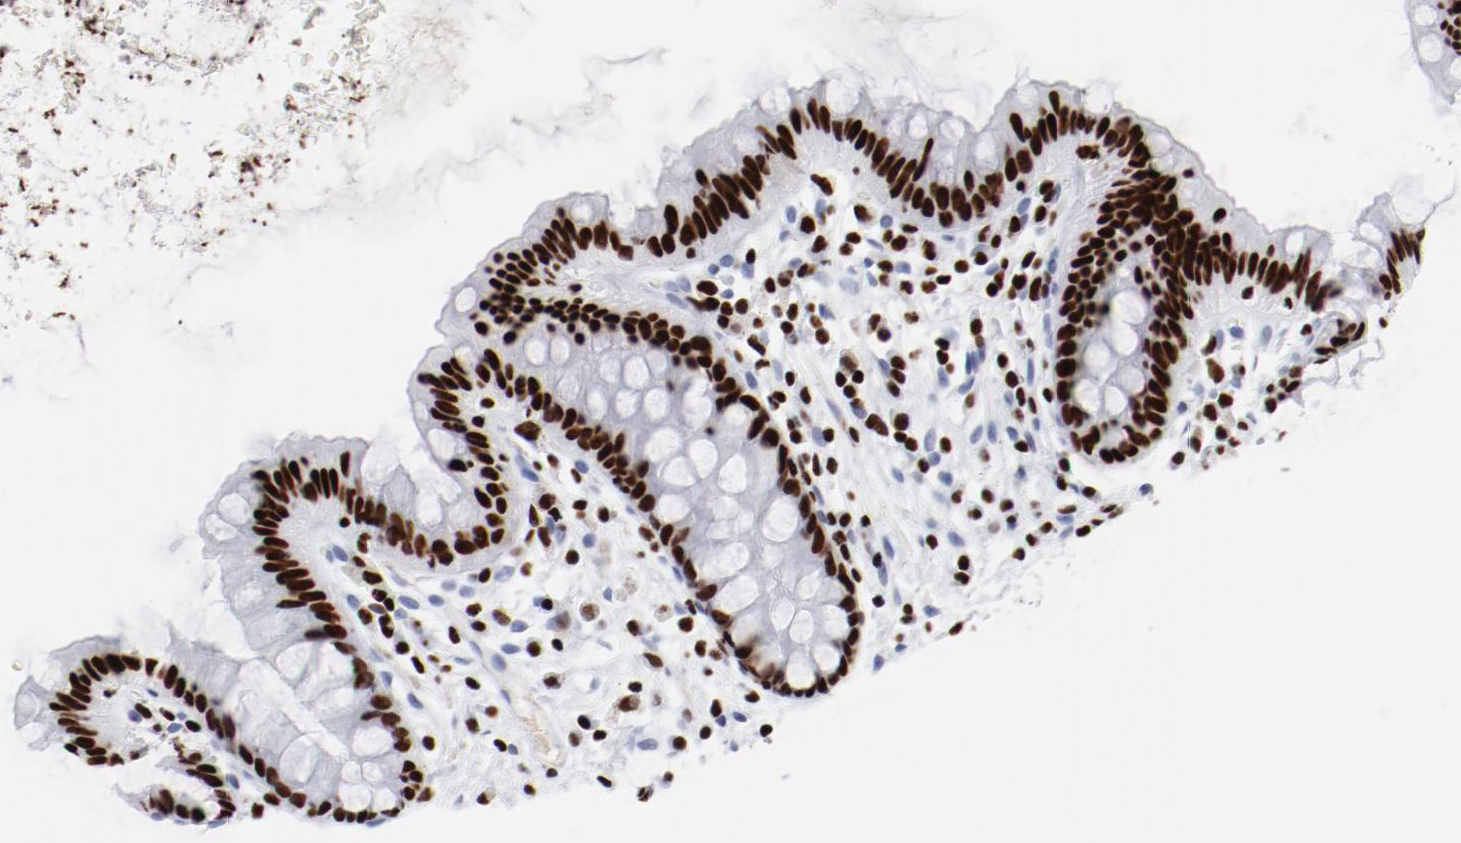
{"staining": {"intensity": "negative", "quantity": "none", "location": "none"}, "tissue": "colon", "cell_type": "Endothelial cells", "image_type": "normal", "snomed": [{"axis": "morphology", "description": "Normal tissue, NOS"}, {"axis": "topography", "description": "Smooth muscle"}, {"axis": "topography", "description": "Colon"}], "caption": "A histopathology image of human colon is negative for staining in endothelial cells. The staining is performed using DAB (3,3'-diaminobenzidine) brown chromogen with nuclei counter-stained in using hematoxylin.", "gene": "SMARCC2", "patient": {"sex": "male", "age": 67}}